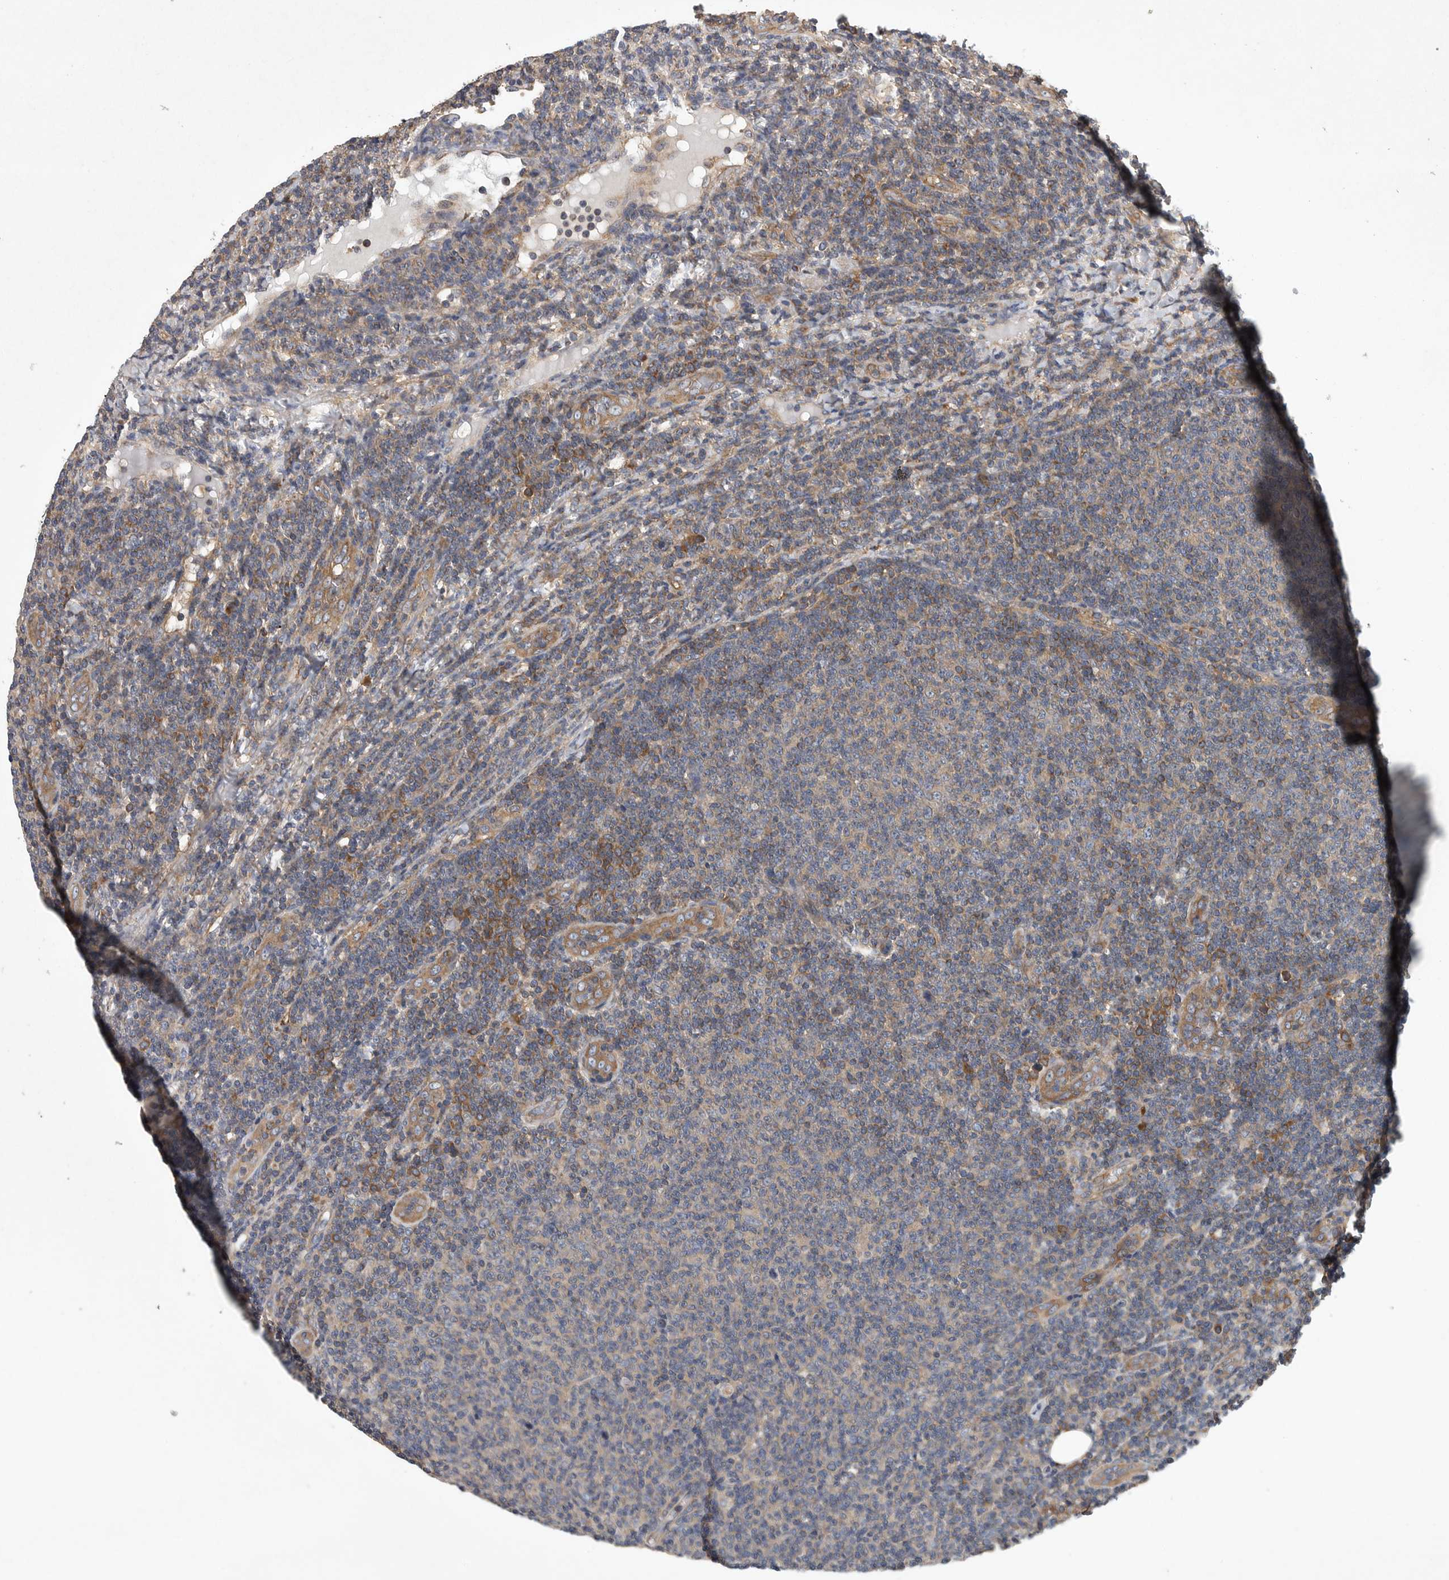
{"staining": {"intensity": "negative", "quantity": "none", "location": "none"}, "tissue": "lymphoma", "cell_type": "Tumor cells", "image_type": "cancer", "snomed": [{"axis": "morphology", "description": "Malignant lymphoma, non-Hodgkin's type, Low grade"}, {"axis": "topography", "description": "Lymph node"}], "caption": "Tumor cells show no significant protein staining in low-grade malignant lymphoma, non-Hodgkin's type. (DAB immunohistochemistry (IHC), high magnification).", "gene": "OXR1", "patient": {"sex": "male", "age": 66}}